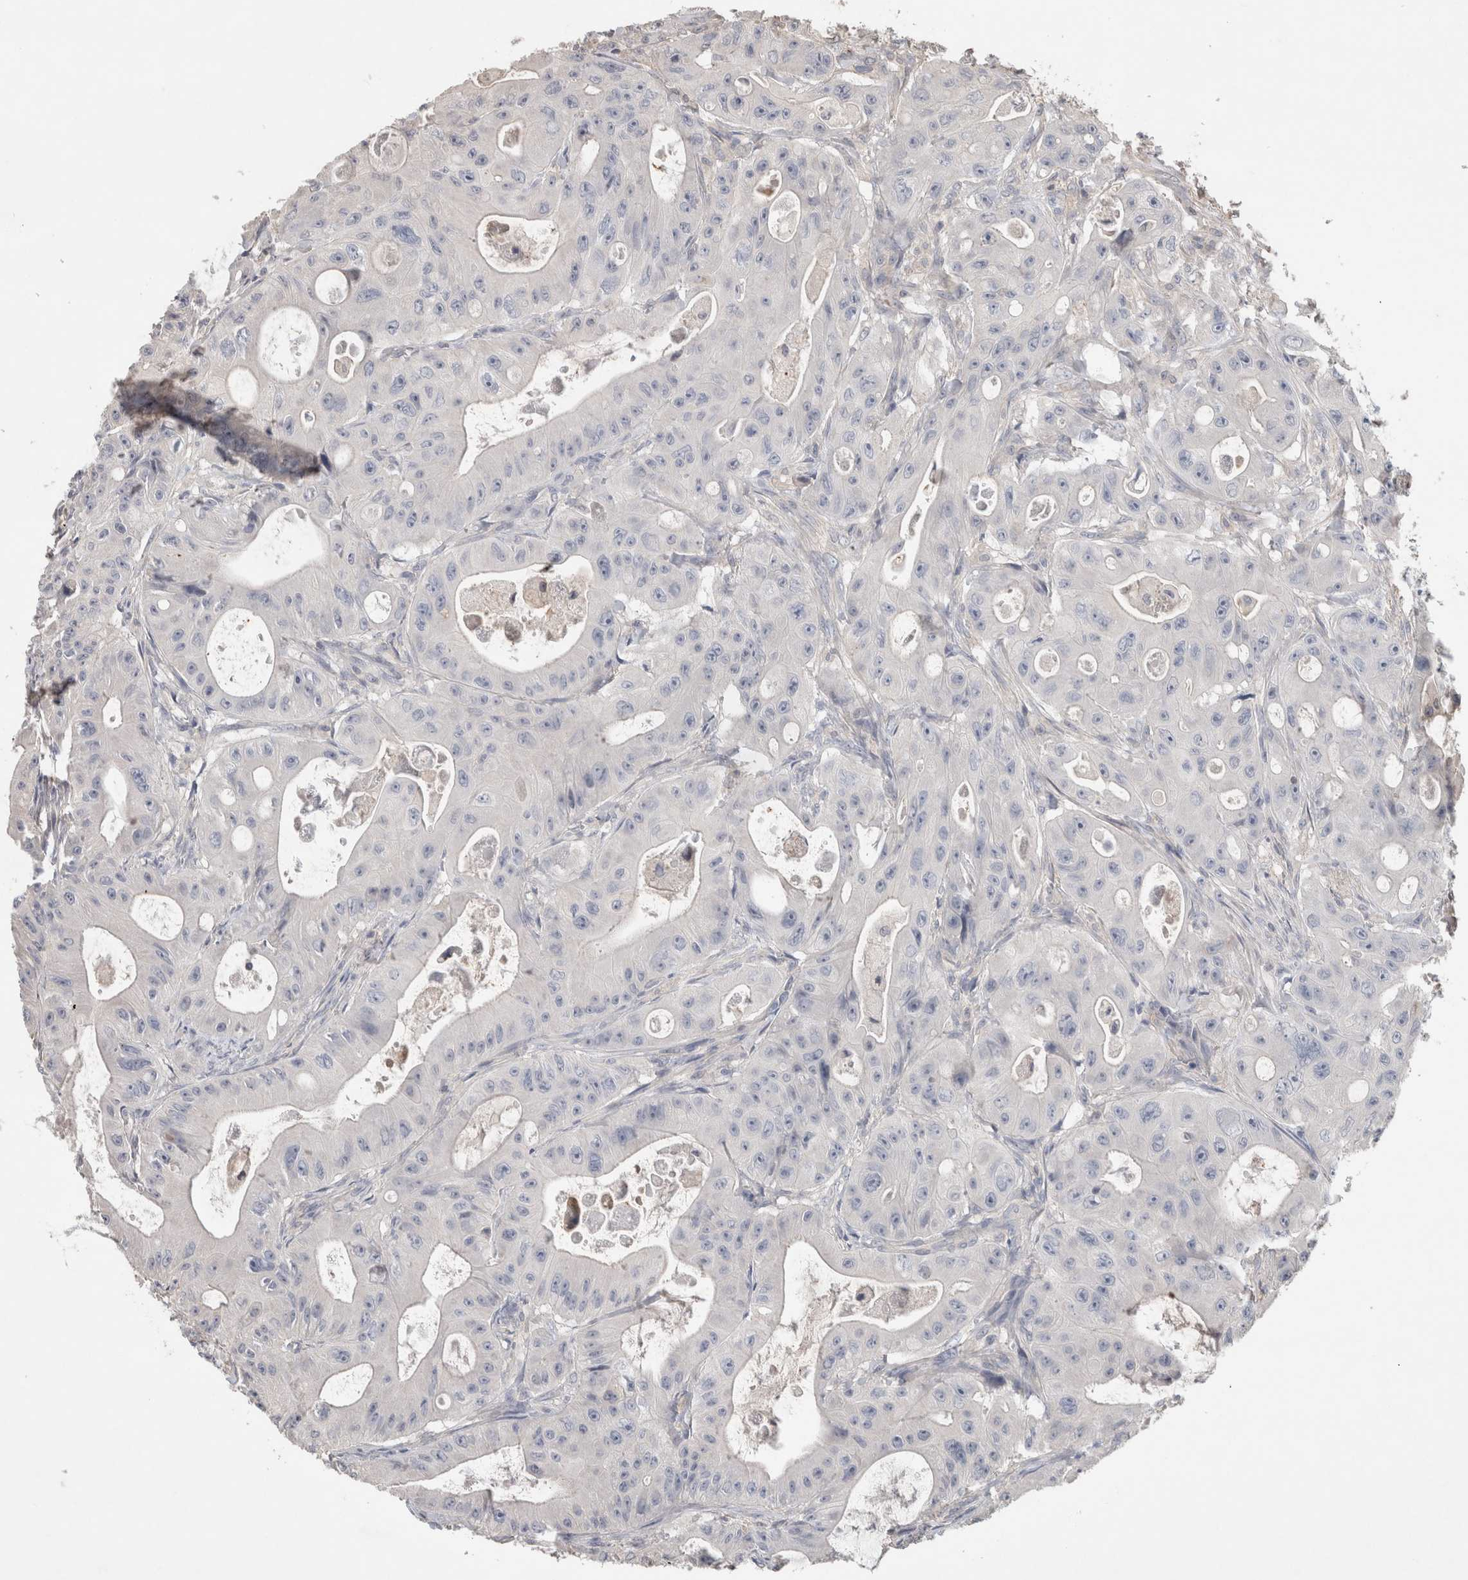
{"staining": {"intensity": "negative", "quantity": "none", "location": "none"}, "tissue": "colorectal cancer", "cell_type": "Tumor cells", "image_type": "cancer", "snomed": [{"axis": "morphology", "description": "Adenocarcinoma, NOS"}, {"axis": "topography", "description": "Colon"}], "caption": "This is an immunohistochemistry histopathology image of colorectal adenocarcinoma. There is no staining in tumor cells.", "gene": "TRIM5", "patient": {"sex": "female", "age": 46}}